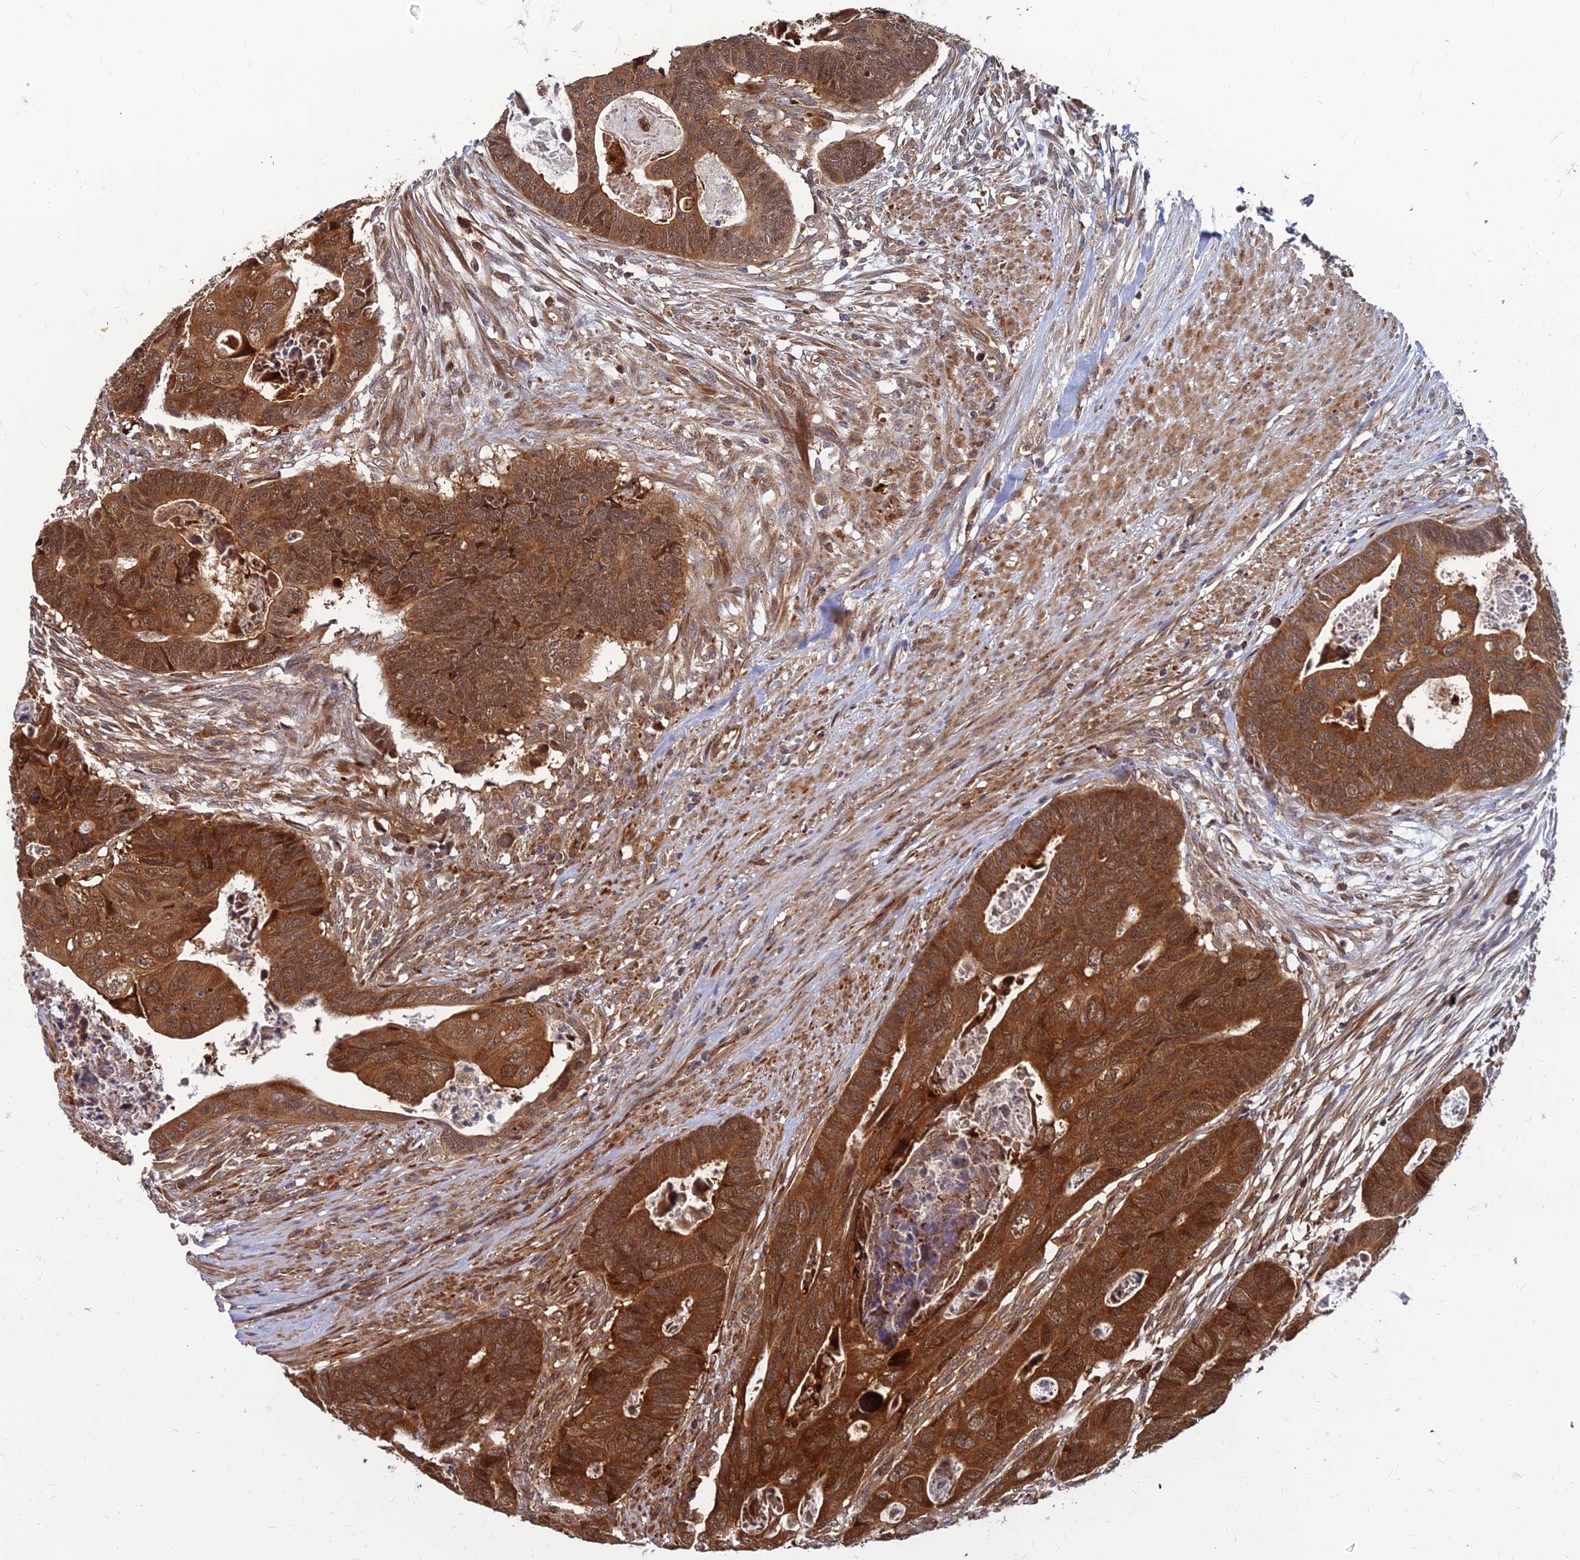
{"staining": {"intensity": "strong", "quantity": ">75%", "location": "cytoplasmic/membranous"}, "tissue": "colorectal cancer", "cell_type": "Tumor cells", "image_type": "cancer", "snomed": [{"axis": "morphology", "description": "Adenocarcinoma, NOS"}, {"axis": "topography", "description": "Rectum"}], "caption": "IHC (DAB) staining of colorectal adenocarcinoma reveals strong cytoplasmic/membranous protein positivity in about >75% of tumor cells.", "gene": "CCT6B", "patient": {"sex": "female", "age": 78}}